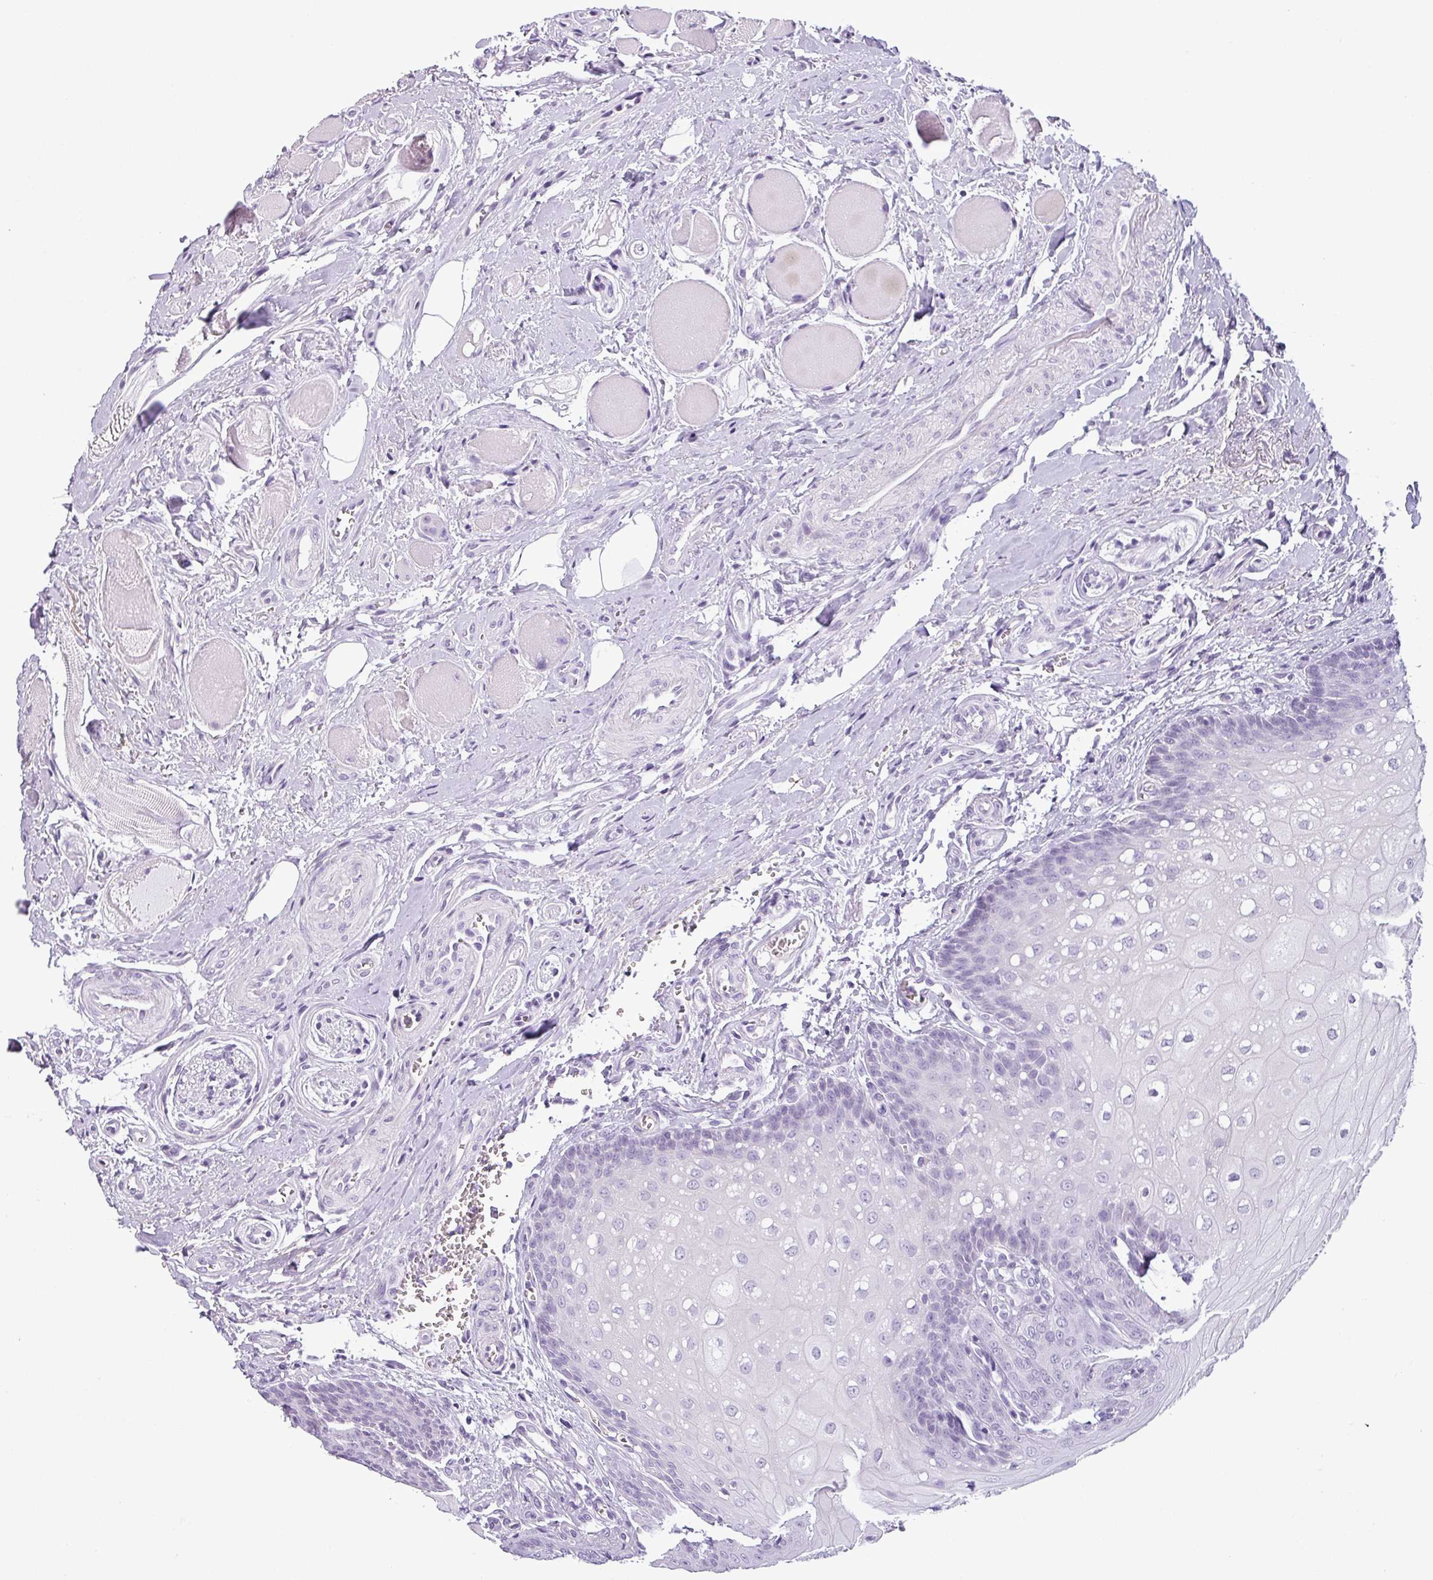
{"staining": {"intensity": "negative", "quantity": "none", "location": "none"}, "tissue": "oral mucosa", "cell_type": "Squamous epithelial cells", "image_type": "normal", "snomed": [{"axis": "morphology", "description": "Normal tissue, NOS"}, {"axis": "morphology", "description": "Squamous cell carcinoma, NOS"}, {"axis": "topography", "description": "Oral tissue"}, {"axis": "topography", "description": "Tounge, NOS"}, {"axis": "topography", "description": "Head-Neck"}], "caption": "Immunohistochemistry (IHC) of normal oral mucosa reveals no staining in squamous epithelial cells. (DAB immunohistochemistry (IHC) visualized using brightfield microscopy, high magnification).", "gene": "CDH16", "patient": {"sex": "male", "age": 79}}